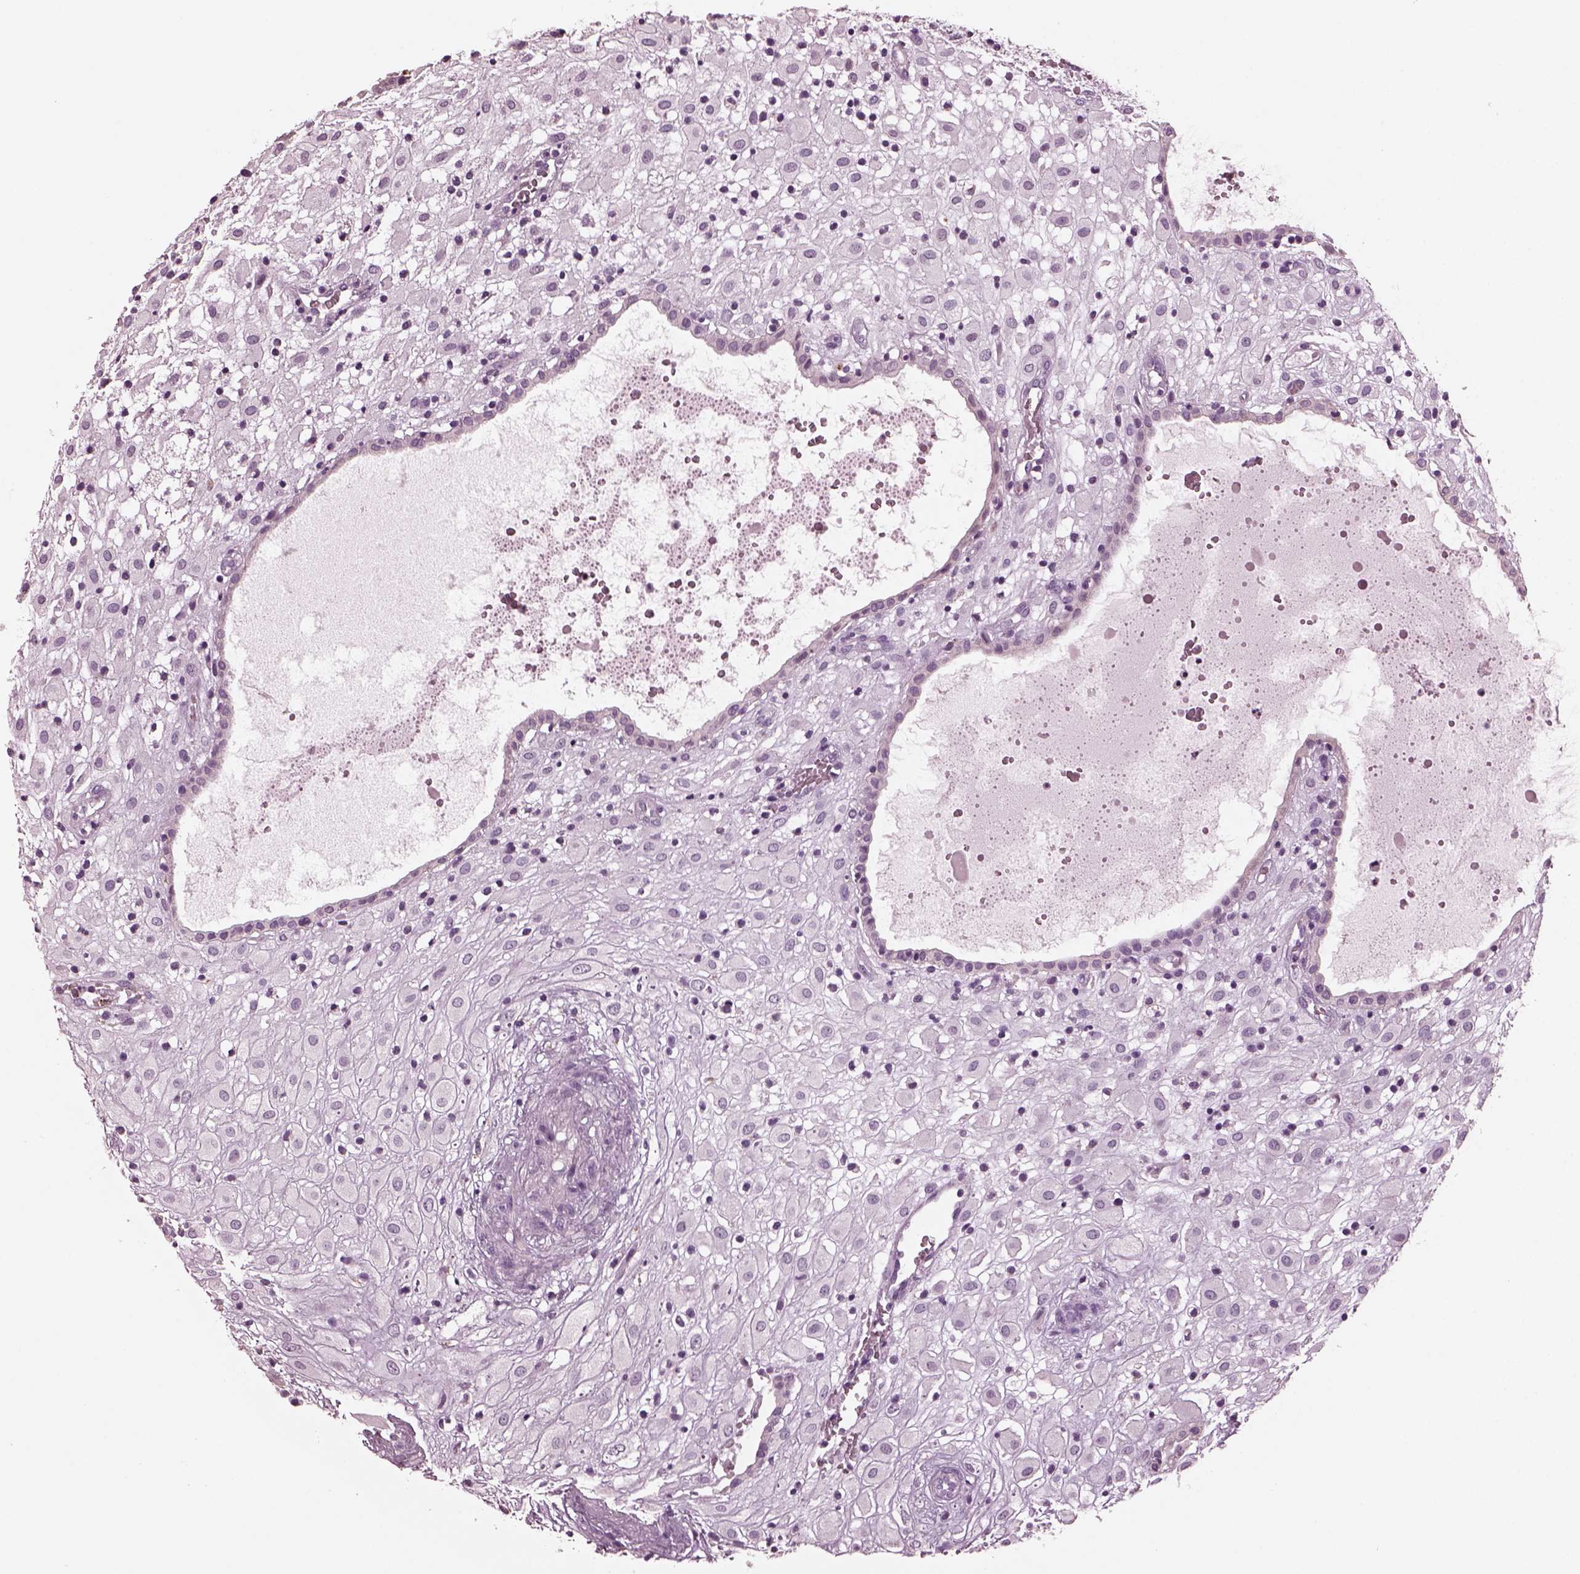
{"staining": {"intensity": "negative", "quantity": "none", "location": "none"}, "tissue": "placenta", "cell_type": "Decidual cells", "image_type": "normal", "snomed": [{"axis": "morphology", "description": "Normal tissue, NOS"}, {"axis": "topography", "description": "Placenta"}], "caption": "High power microscopy histopathology image of an immunohistochemistry (IHC) image of unremarkable placenta, revealing no significant positivity in decidual cells.", "gene": "SLAMF8", "patient": {"sex": "female", "age": 24}}